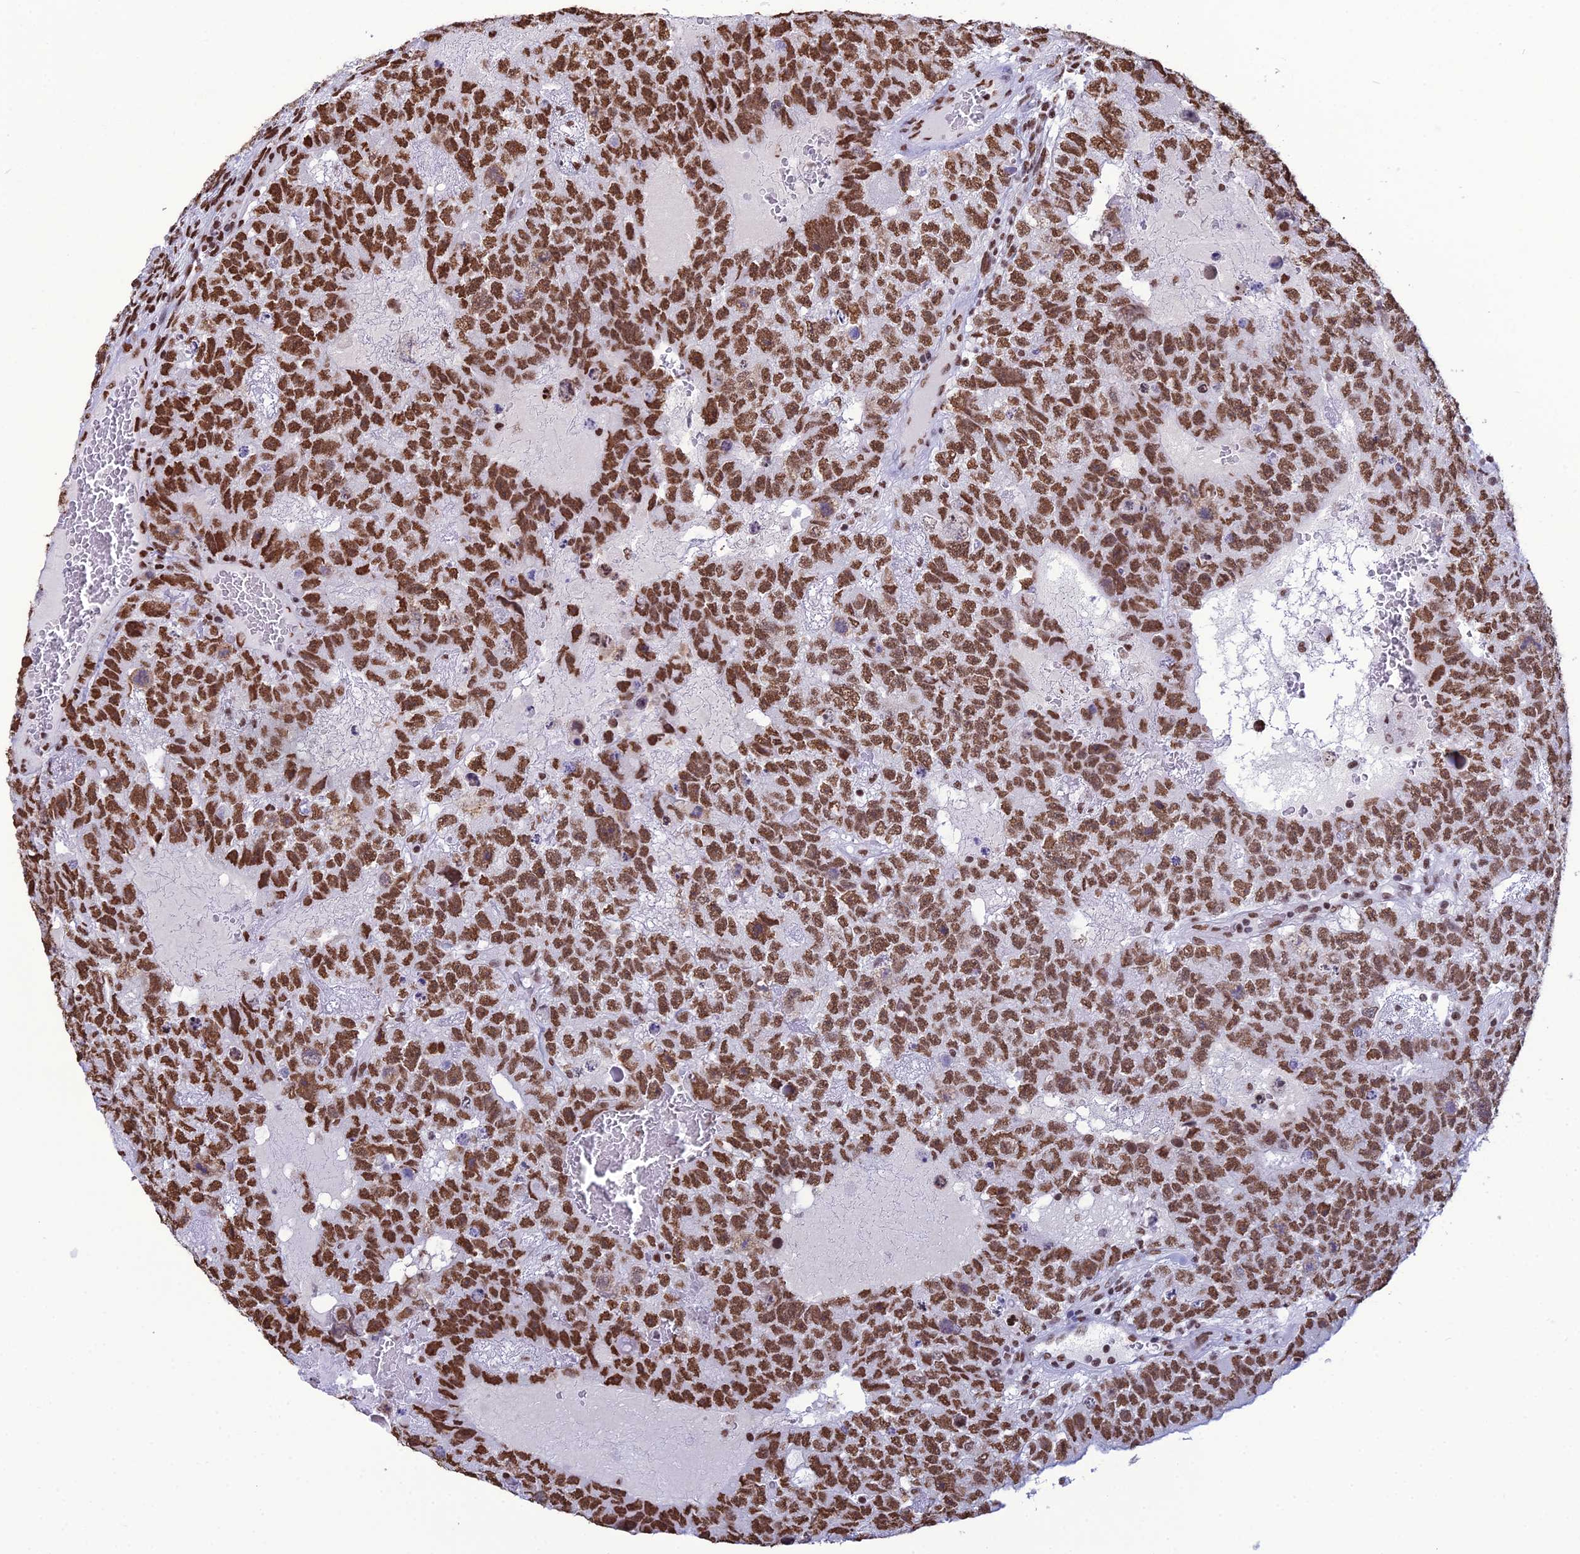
{"staining": {"intensity": "strong", "quantity": ">75%", "location": "nuclear"}, "tissue": "testis cancer", "cell_type": "Tumor cells", "image_type": "cancer", "snomed": [{"axis": "morphology", "description": "Carcinoma, Embryonal, NOS"}, {"axis": "topography", "description": "Testis"}], "caption": "Embryonal carcinoma (testis) tissue shows strong nuclear expression in approximately >75% of tumor cells (IHC, brightfield microscopy, high magnification).", "gene": "PRAMEF12", "patient": {"sex": "male", "age": 26}}